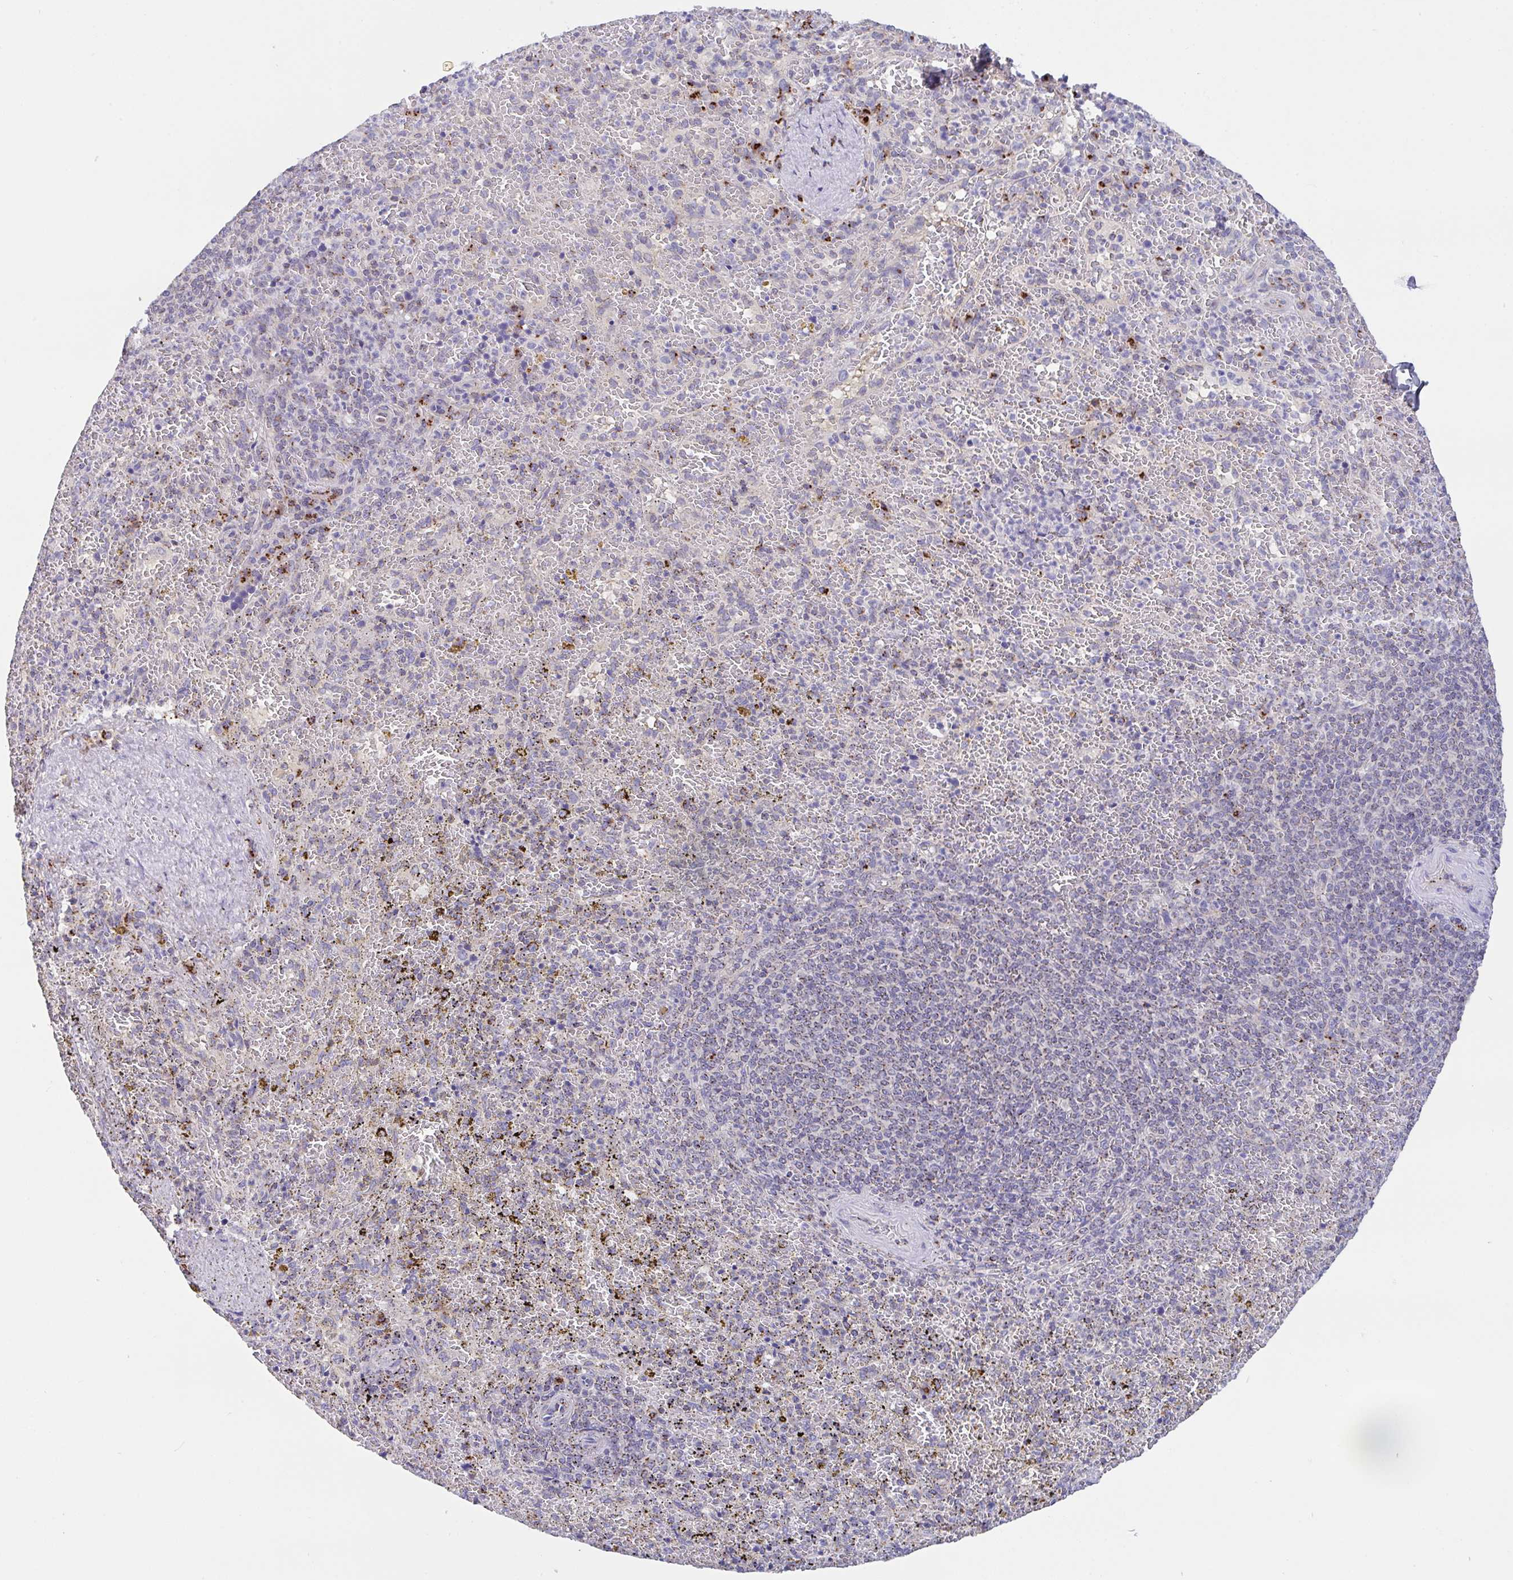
{"staining": {"intensity": "negative", "quantity": "none", "location": "none"}, "tissue": "spleen", "cell_type": "Cells in red pulp", "image_type": "normal", "snomed": [{"axis": "morphology", "description": "Normal tissue, NOS"}, {"axis": "topography", "description": "Spleen"}], "caption": "Immunohistochemistry histopathology image of normal human spleen stained for a protein (brown), which displays no expression in cells in red pulp.", "gene": "PROSER3", "patient": {"sex": "female", "age": 50}}